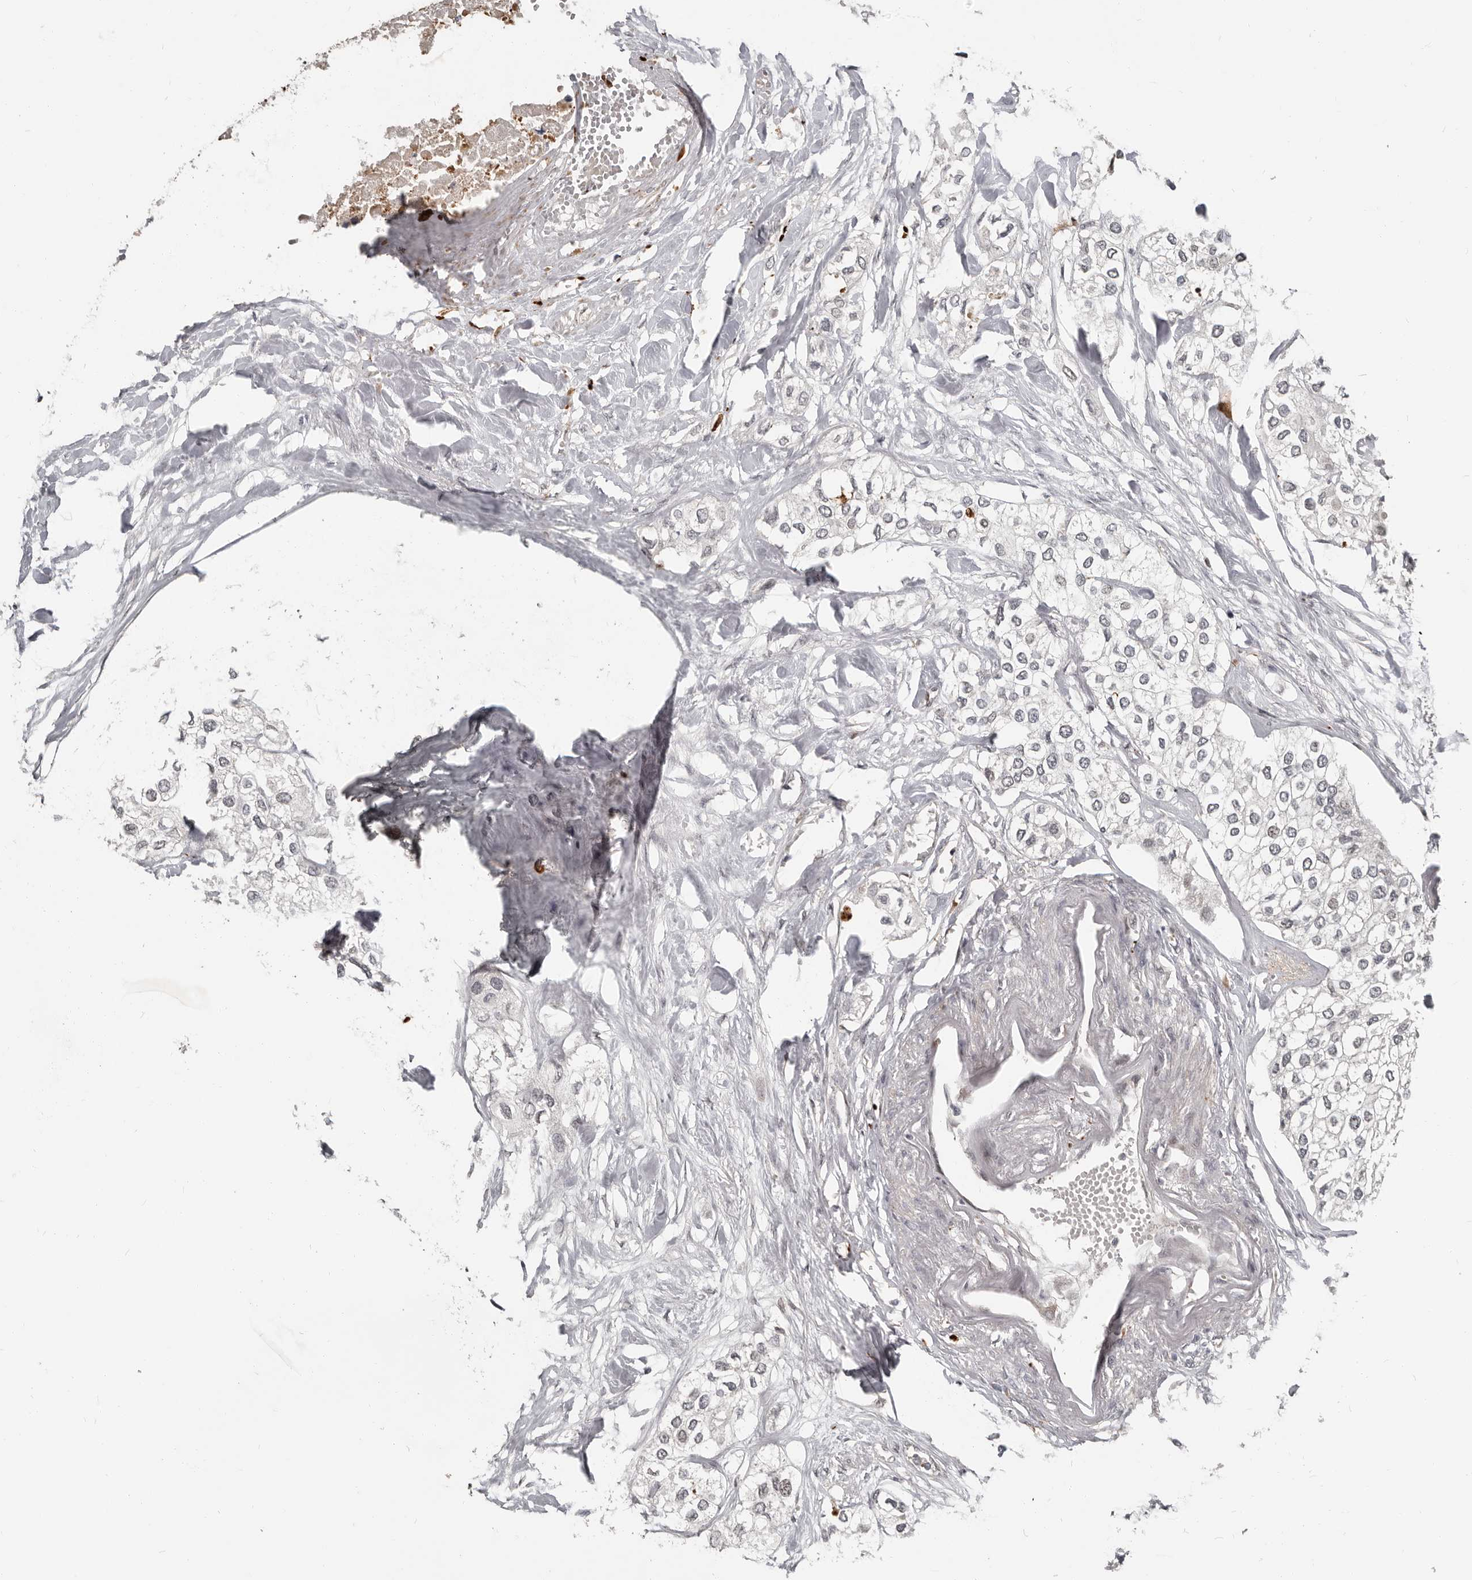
{"staining": {"intensity": "negative", "quantity": "none", "location": "none"}, "tissue": "urothelial cancer", "cell_type": "Tumor cells", "image_type": "cancer", "snomed": [{"axis": "morphology", "description": "Urothelial carcinoma, High grade"}, {"axis": "topography", "description": "Urinary bladder"}], "caption": "Immunohistochemistry of human high-grade urothelial carcinoma demonstrates no positivity in tumor cells. The staining was performed using DAB to visualize the protein expression in brown, while the nuclei were stained in blue with hematoxylin (Magnification: 20x).", "gene": "APOL6", "patient": {"sex": "male", "age": 64}}